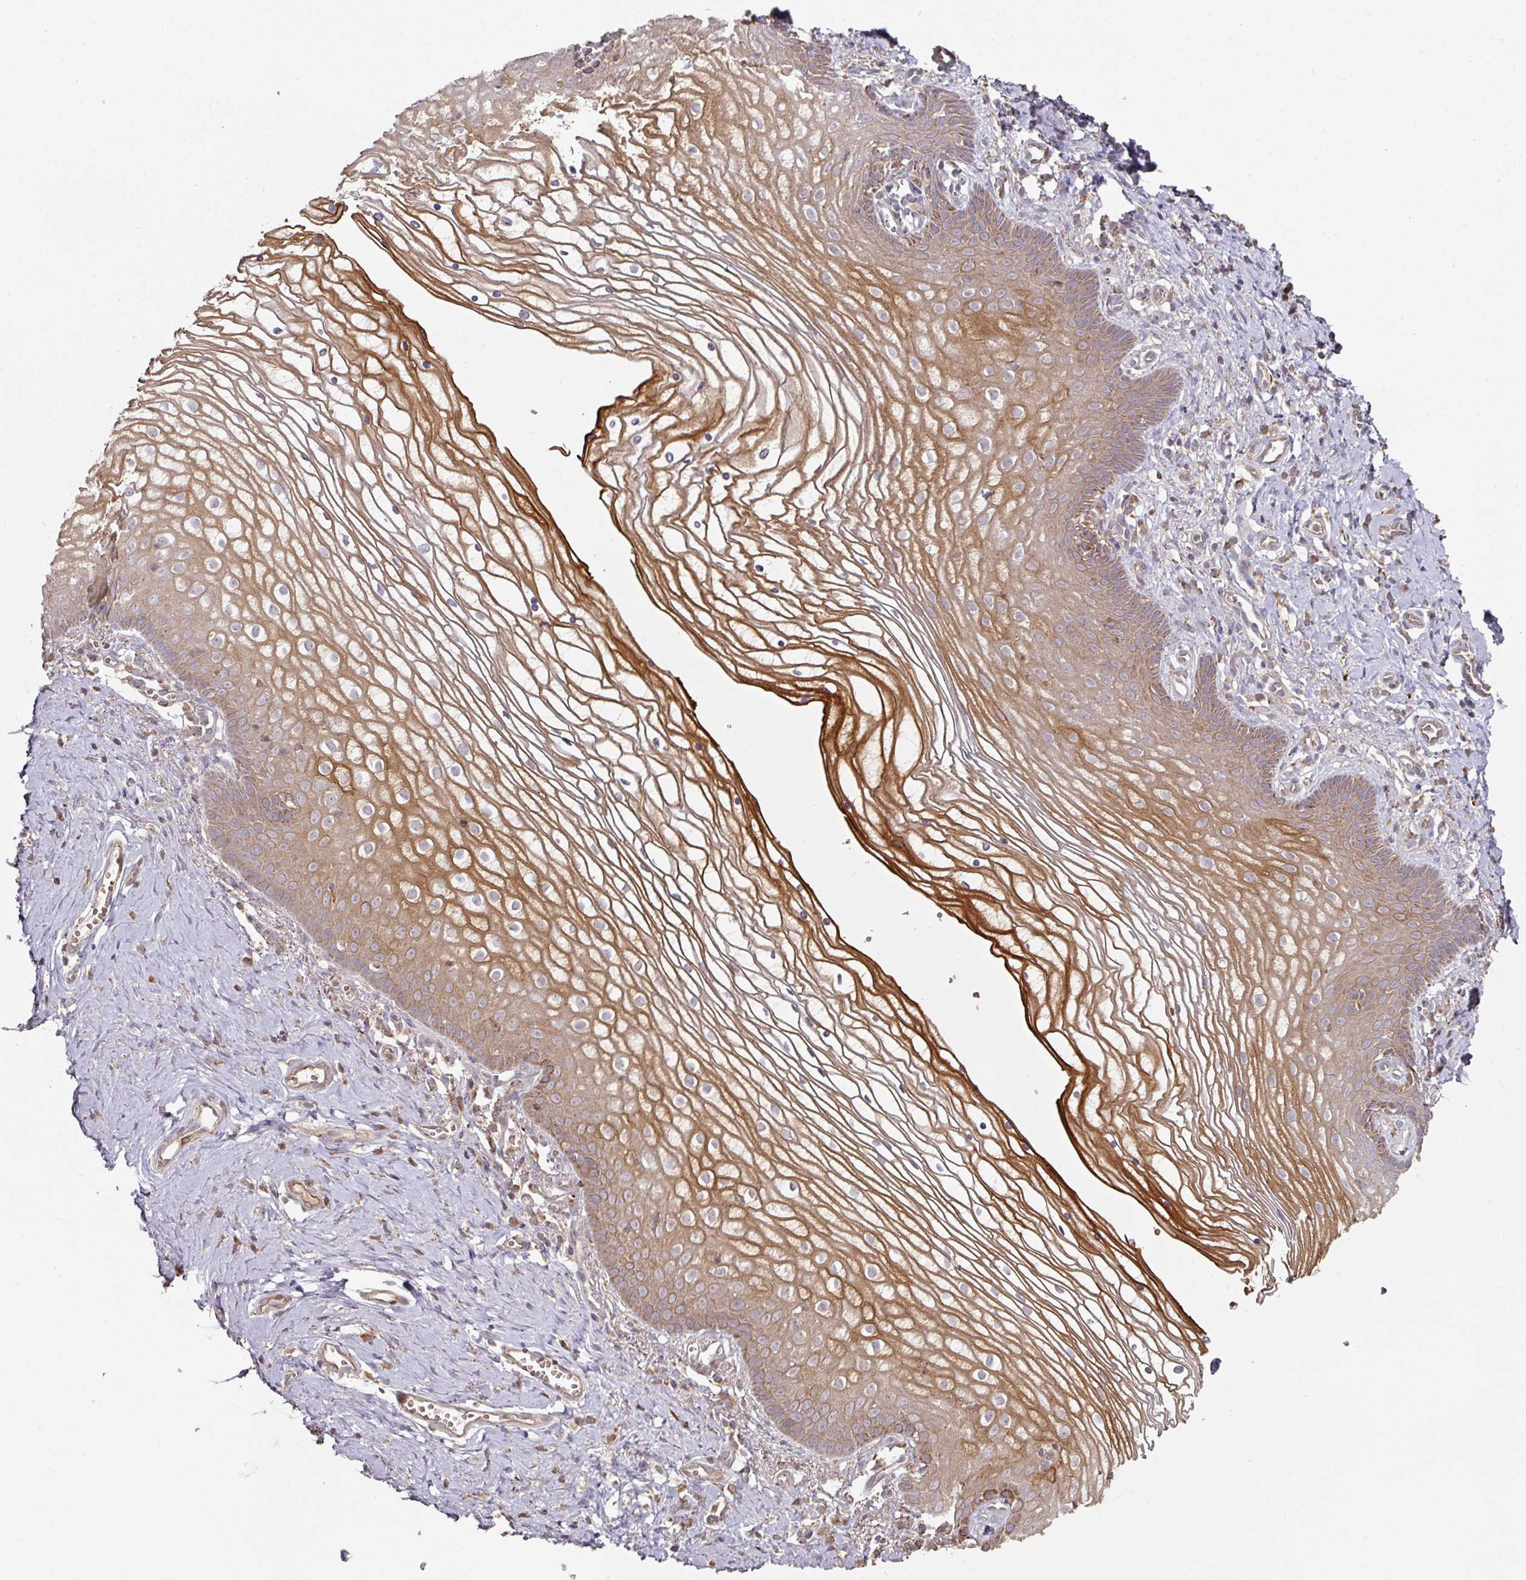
{"staining": {"intensity": "strong", "quantity": "25%-75%", "location": "cytoplasmic/membranous"}, "tissue": "vagina", "cell_type": "Squamous epithelial cells", "image_type": "normal", "snomed": [{"axis": "morphology", "description": "Normal tissue, NOS"}, {"axis": "topography", "description": "Vagina"}], "caption": "Immunohistochemical staining of normal vagina shows 25%-75% levels of strong cytoplasmic/membranous protein positivity in about 25%-75% of squamous epithelial cells.", "gene": "DNAJC7", "patient": {"sex": "female", "age": 56}}